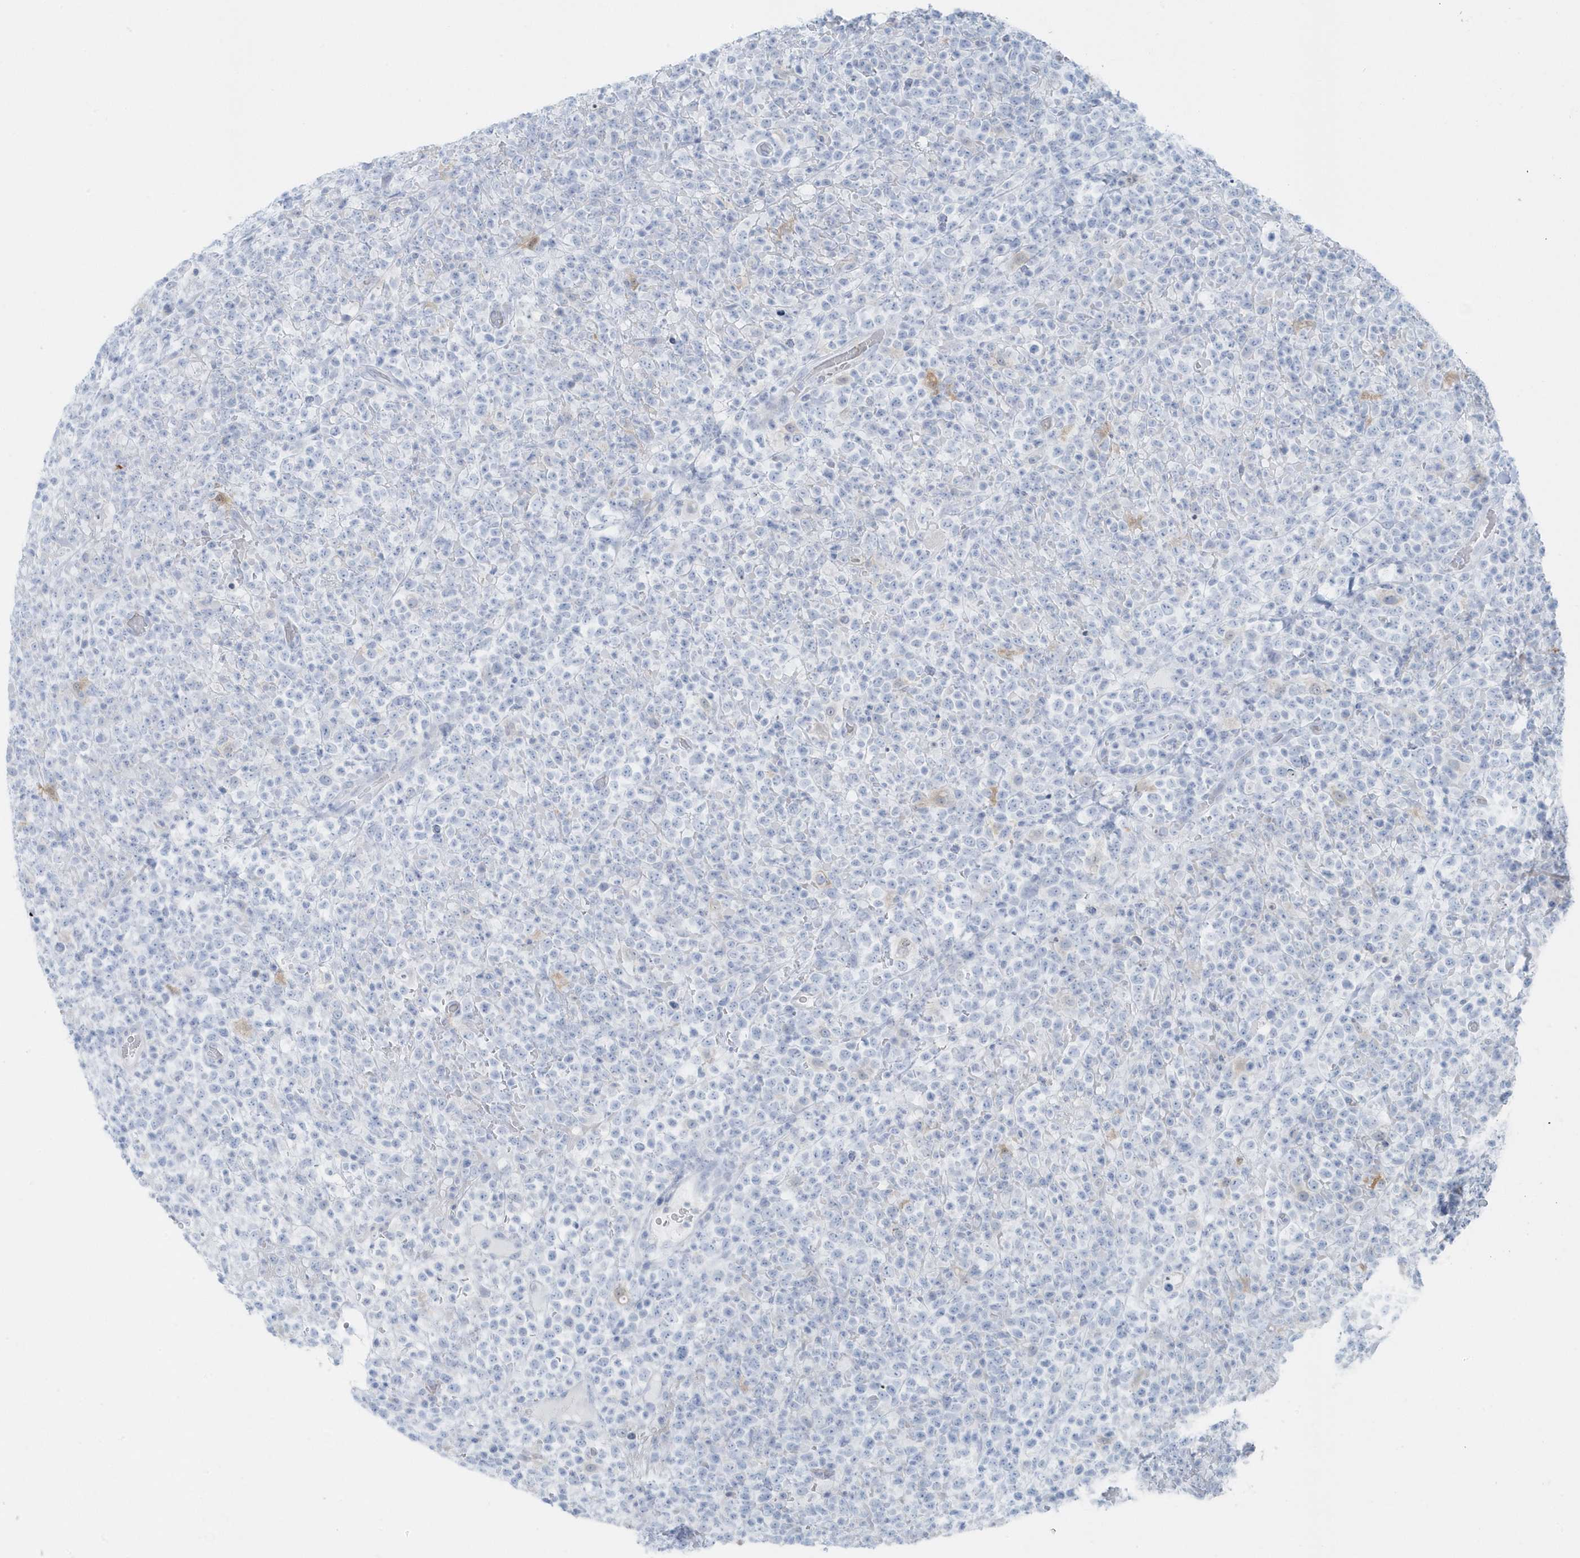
{"staining": {"intensity": "negative", "quantity": "none", "location": "none"}, "tissue": "lymphoma", "cell_type": "Tumor cells", "image_type": "cancer", "snomed": [{"axis": "morphology", "description": "Malignant lymphoma, non-Hodgkin's type, High grade"}, {"axis": "topography", "description": "Colon"}], "caption": "Immunohistochemistry photomicrograph of human malignant lymphoma, non-Hodgkin's type (high-grade) stained for a protein (brown), which shows no positivity in tumor cells.", "gene": "FAM98A", "patient": {"sex": "female", "age": 53}}